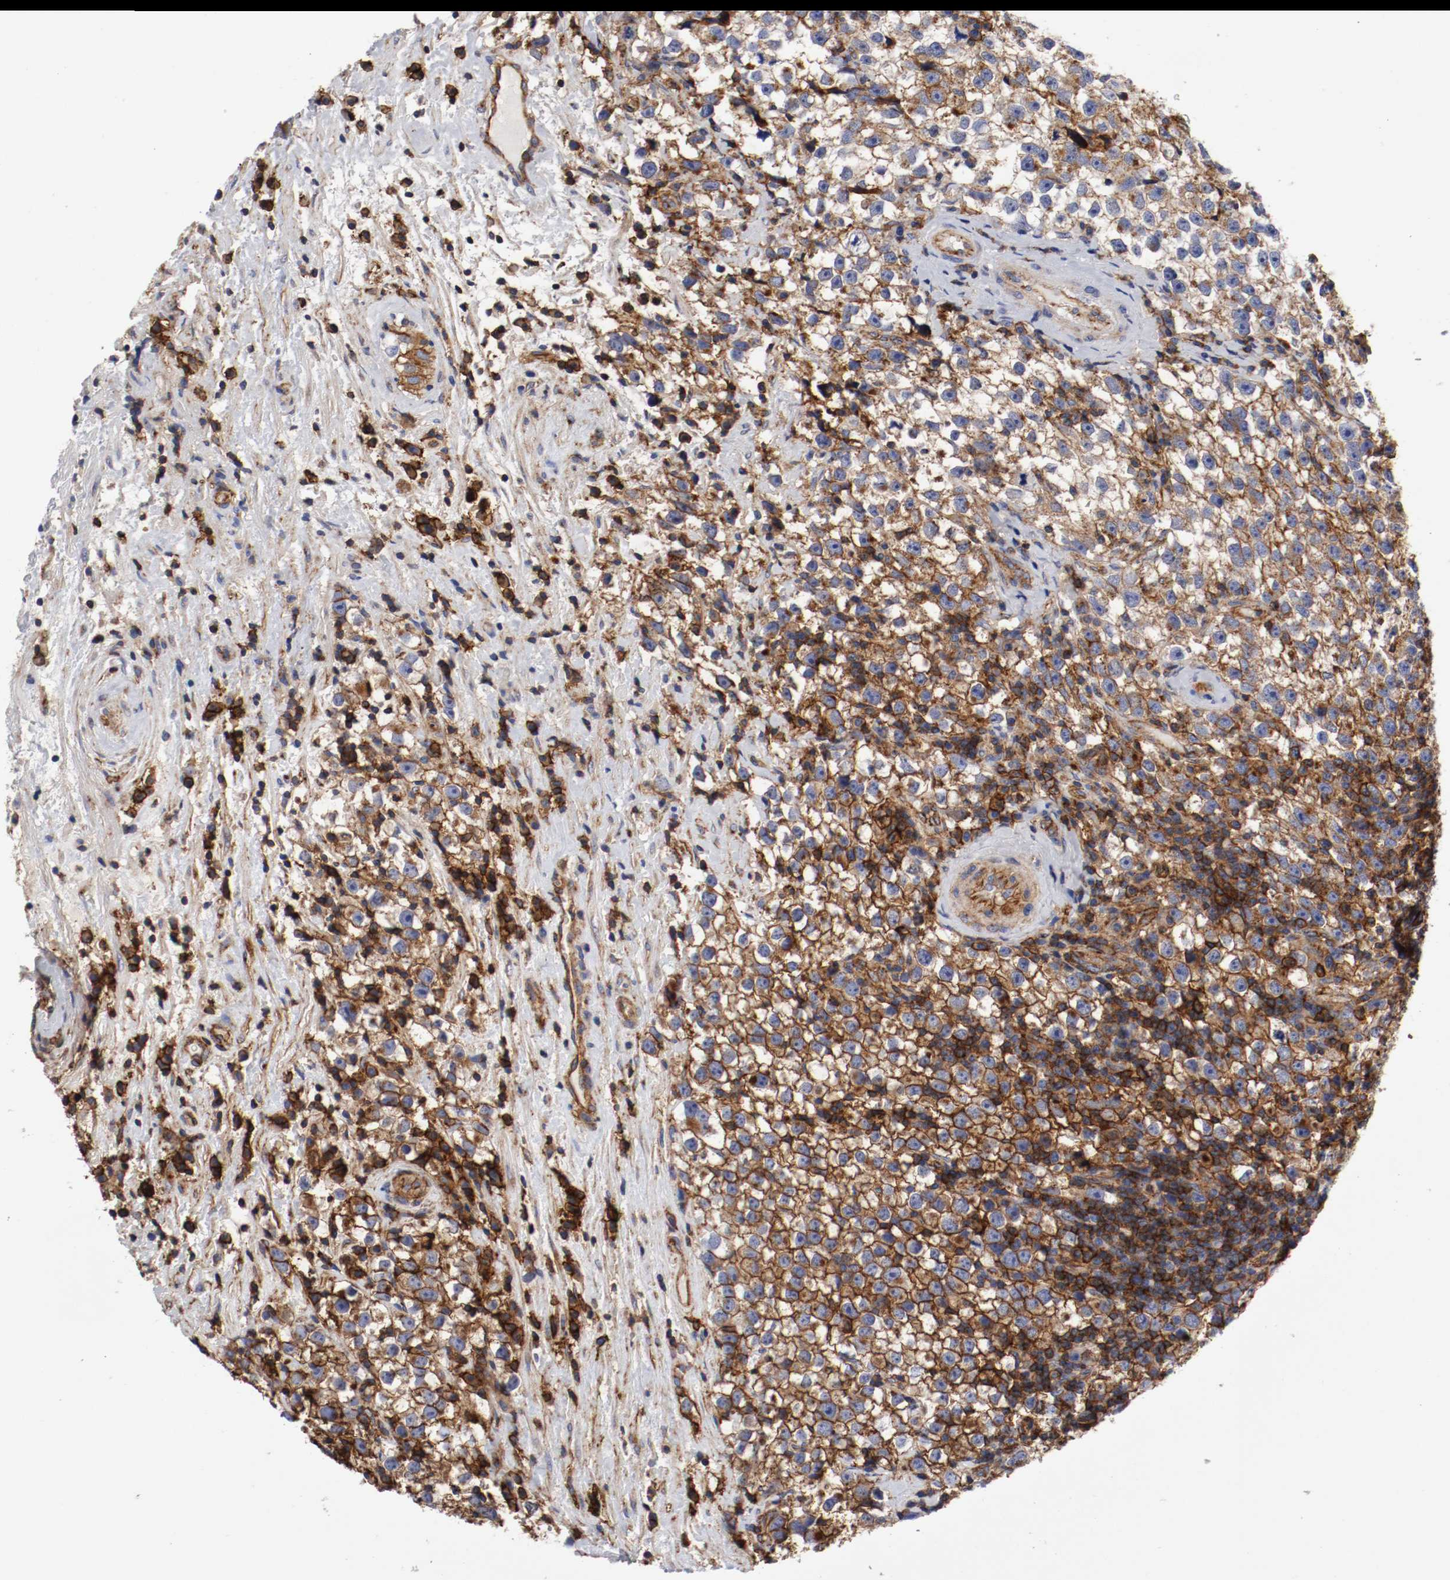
{"staining": {"intensity": "strong", "quantity": ">75%", "location": "cytoplasmic/membranous"}, "tissue": "testis cancer", "cell_type": "Tumor cells", "image_type": "cancer", "snomed": [{"axis": "morphology", "description": "Seminoma, NOS"}, {"axis": "topography", "description": "Testis"}], "caption": "Protein analysis of testis seminoma tissue demonstrates strong cytoplasmic/membranous expression in about >75% of tumor cells.", "gene": "IFITM1", "patient": {"sex": "male", "age": 33}}